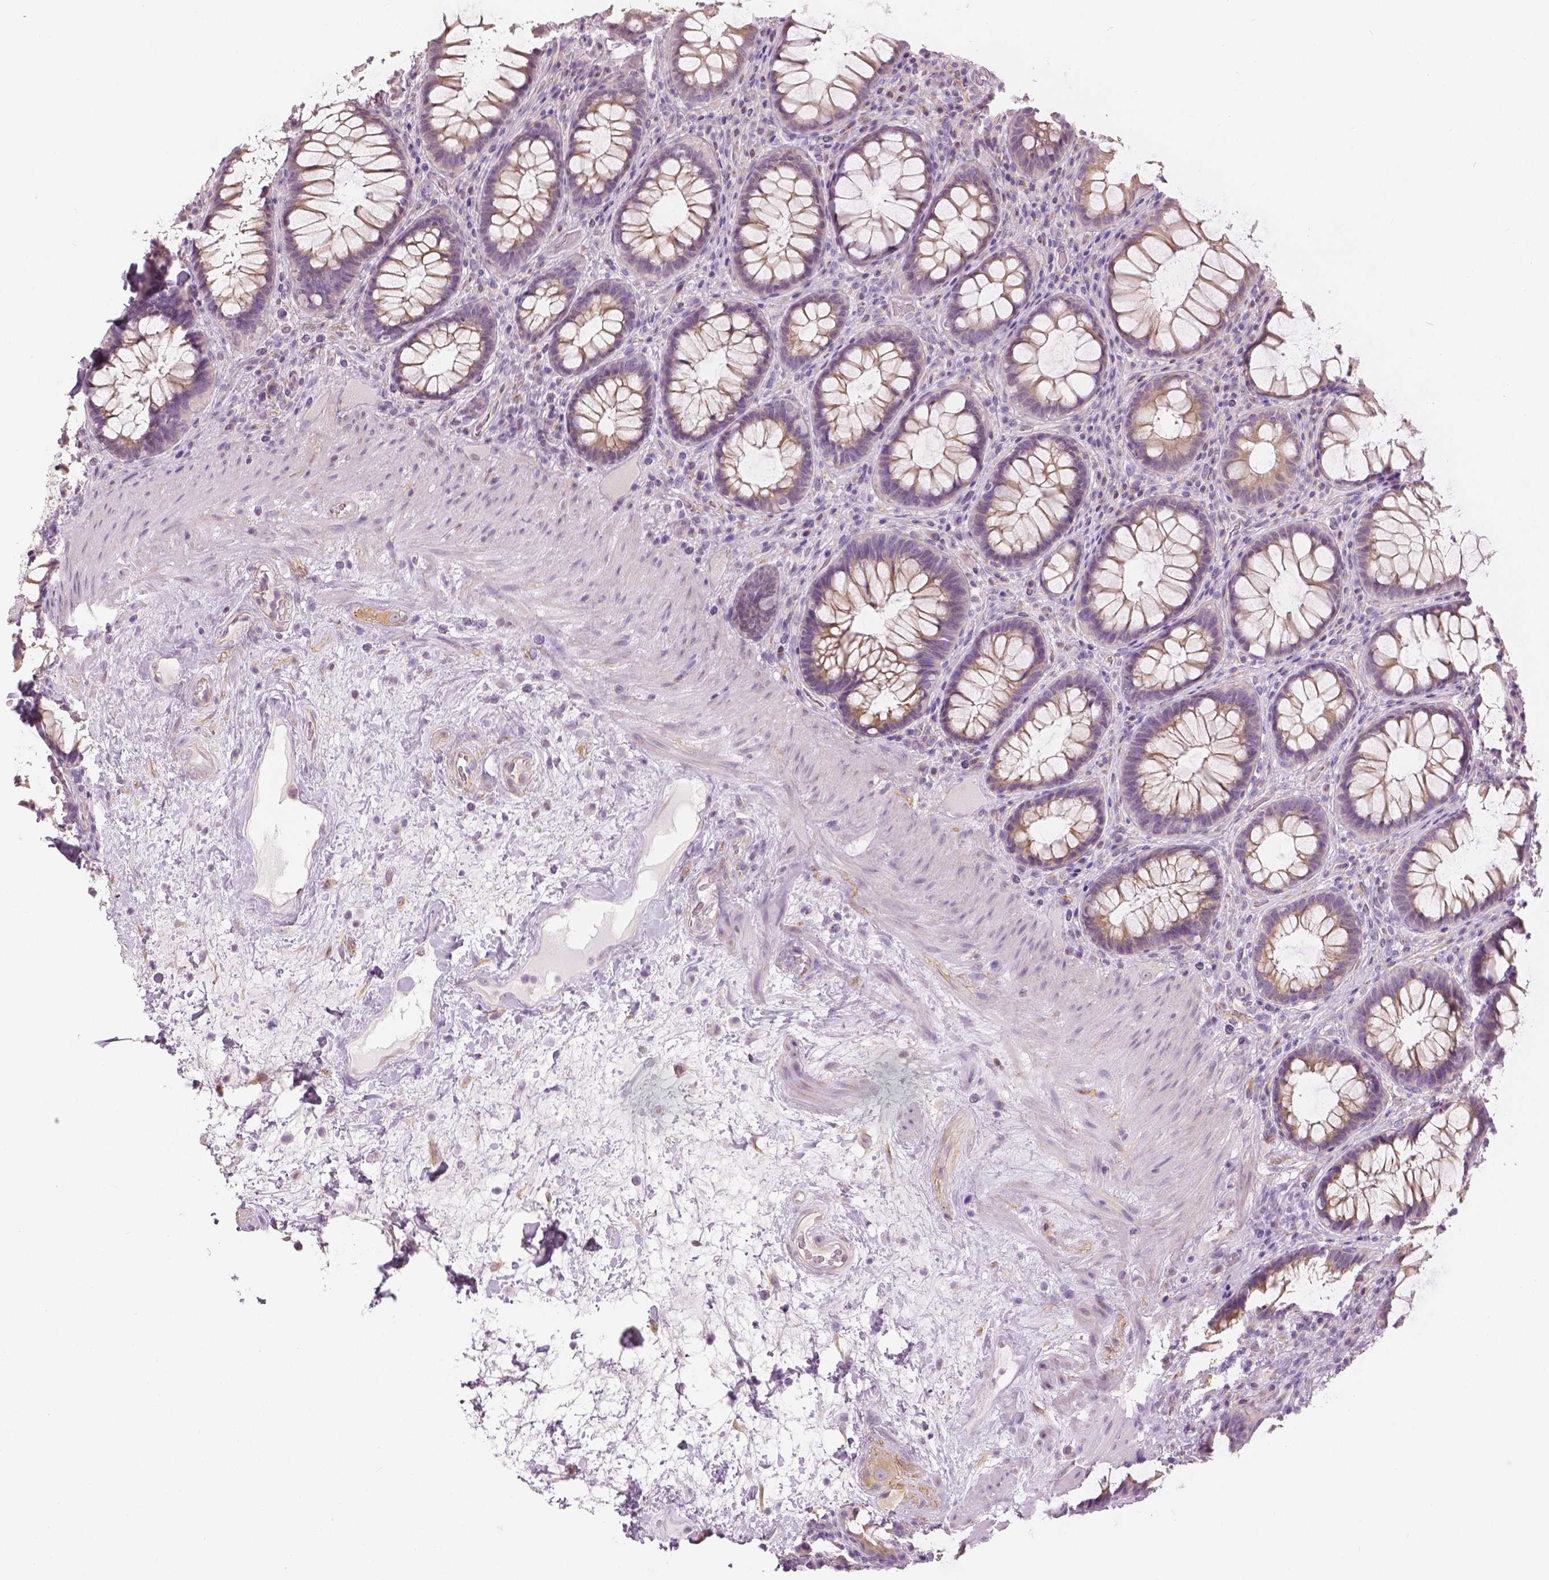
{"staining": {"intensity": "weak", "quantity": "25%-75%", "location": "cytoplasmic/membranous"}, "tissue": "rectum", "cell_type": "Glandular cells", "image_type": "normal", "snomed": [{"axis": "morphology", "description": "Normal tissue, NOS"}, {"axis": "topography", "description": "Rectum"}], "caption": "Approximately 25%-75% of glandular cells in unremarkable human rectum display weak cytoplasmic/membranous protein expression as visualized by brown immunohistochemical staining.", "gene": "SLC24A1", "patient": {"sex": "male", "age": 72}}